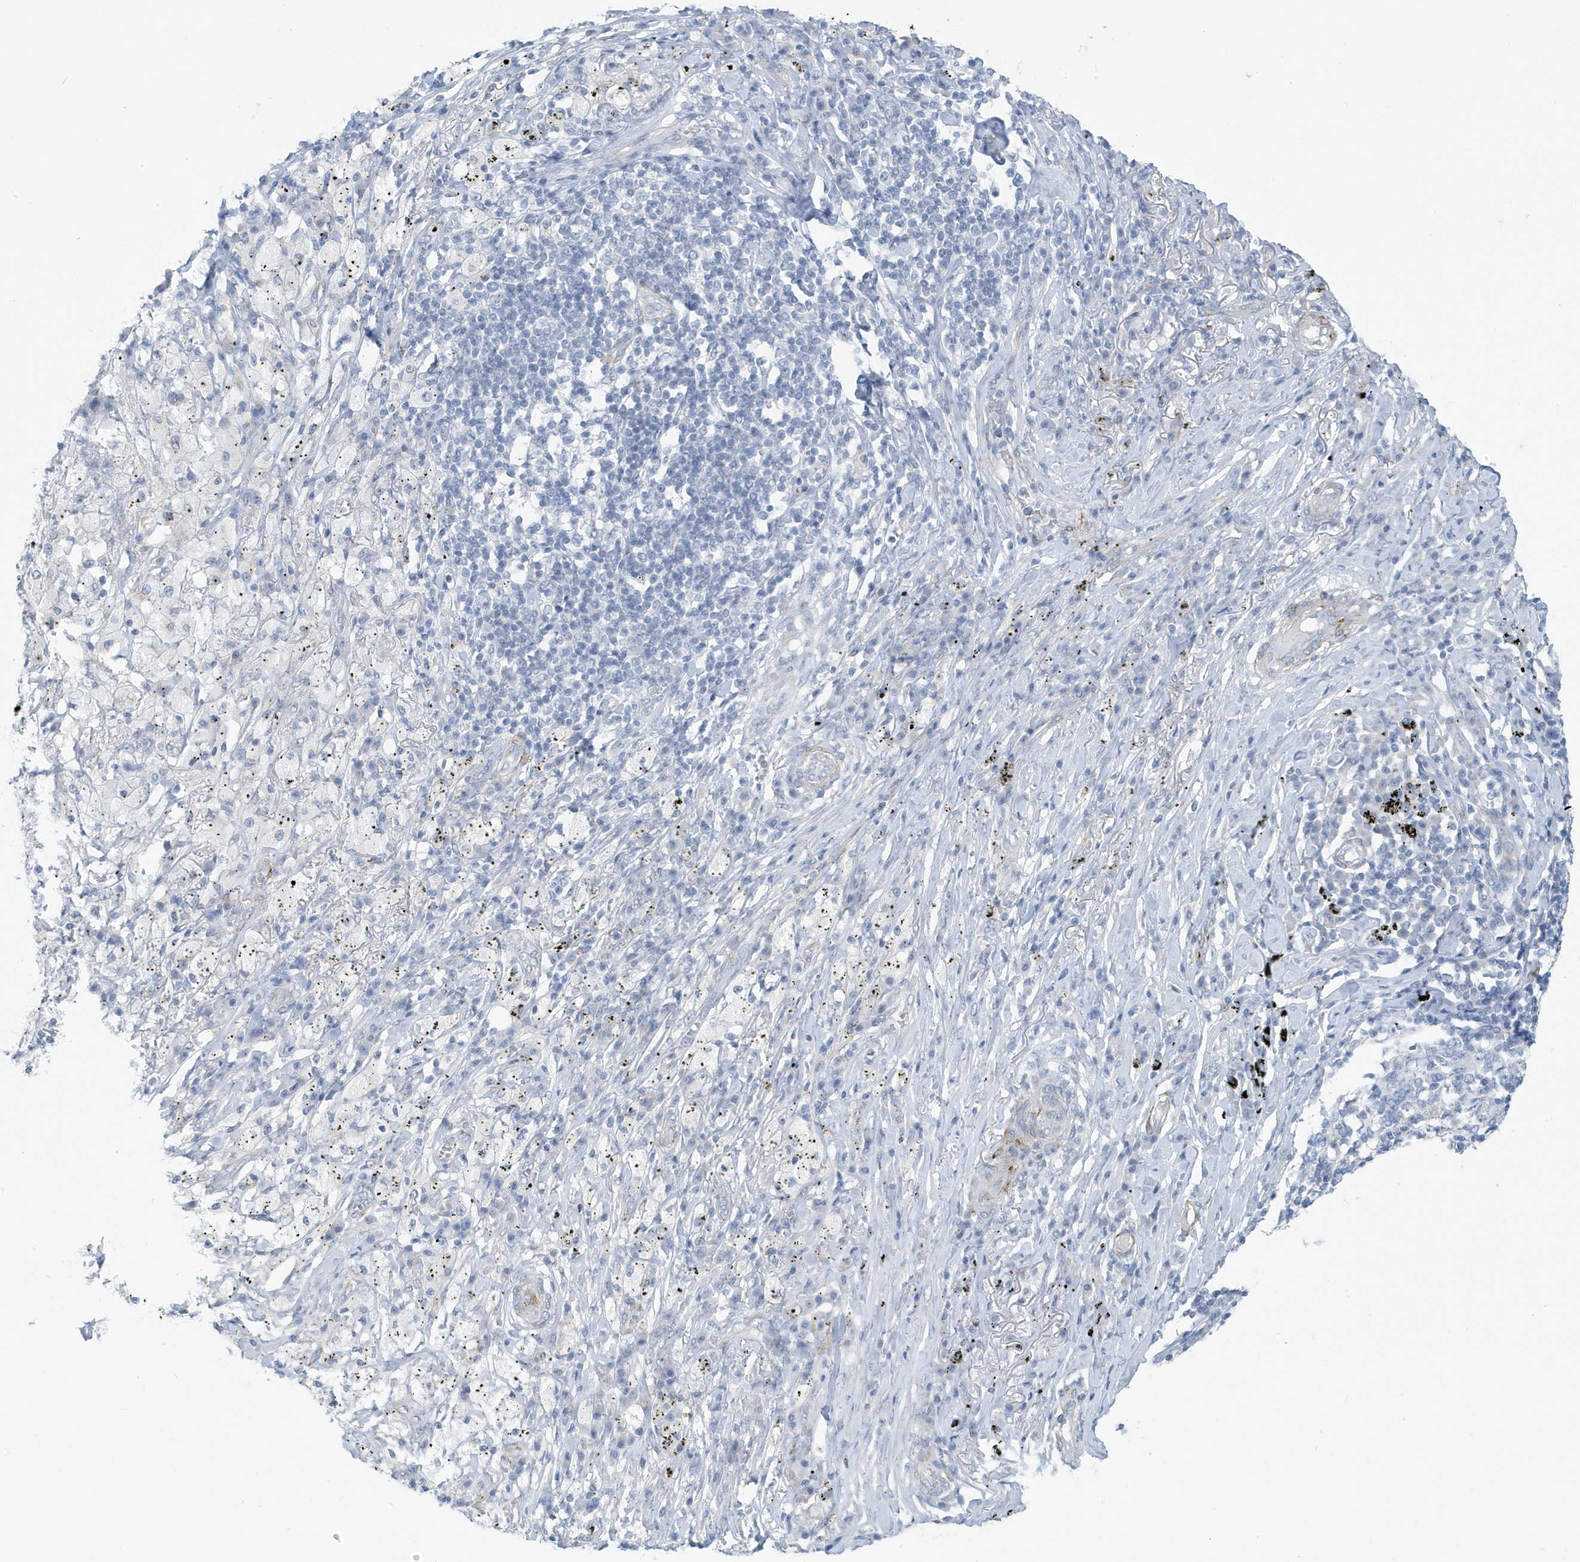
{"staining": {"intensity": "negative", "quantity": "none", "location": "none"}, "tissue": "lung cancer", "cell_type": "Tumor cells", "image_type": "cancer", "snomed": [{"axis": "morphology", "description": "Squamous cell carcinoma, NOS"}, {"axis": "topography", "description": "Lung"}], "caption": "Photomicrograph shows no protein staining in tumor cells of lung squamous cell carcinoma tissue.", "gene": "PERM1", "patient": {"sex": "female", "age": 63}}